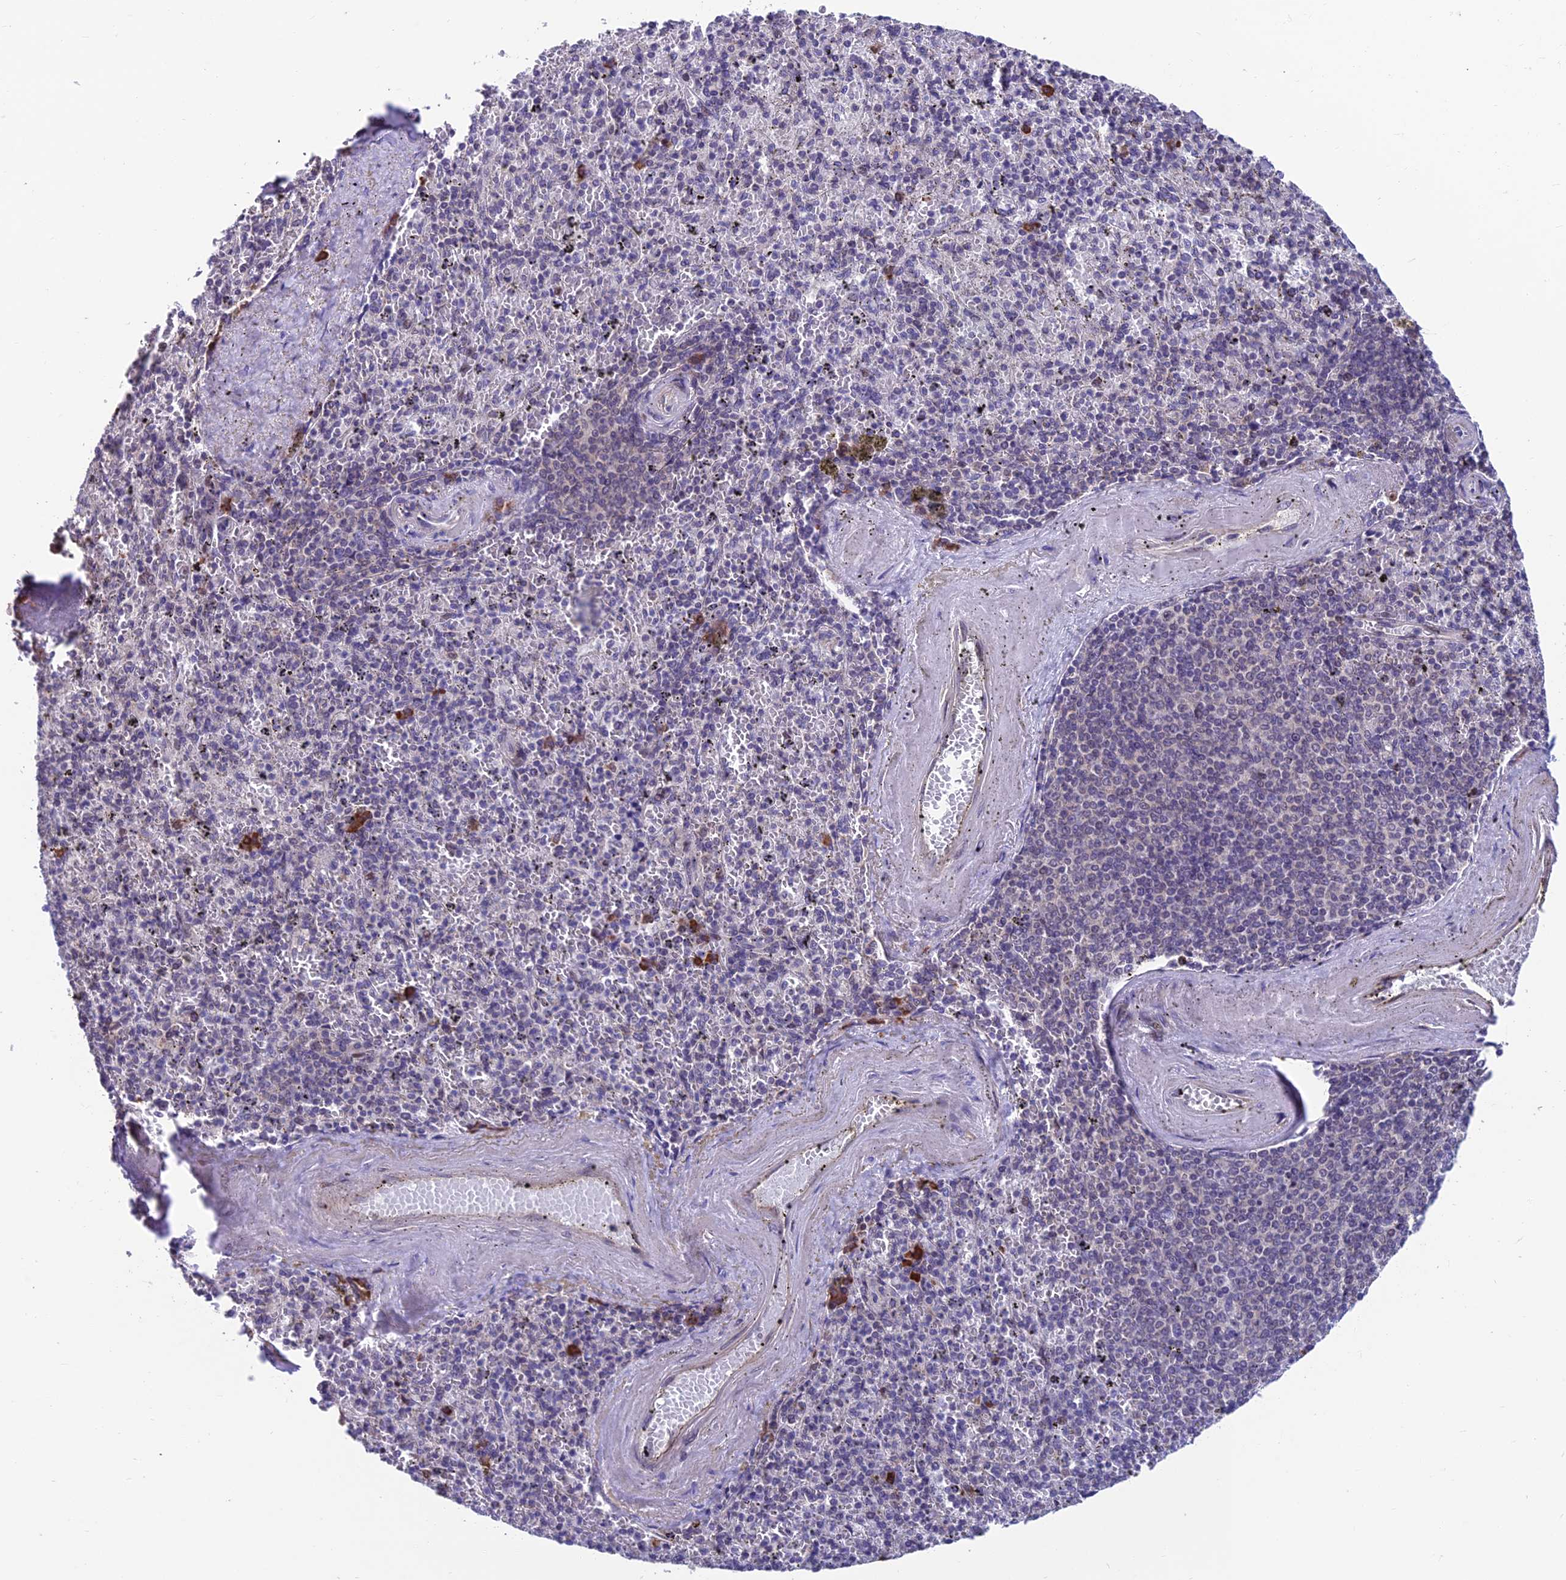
{"staining": {"intensity": "moderate", "quantity": "<25%", "location": "nuclear"}, "tissue": "spleen", "cell_type": "Cells in red pulp", "image_type": "normal", "snomed": [{"axis": "morphology", "description": "Normal tissue, NOS"}, {"axis": "topography", "description": "Spleen"}], "caption": "Immunohistochemistry (IHC) staining of normal spleen, which shows low levels of moderate nuclear staining in approximately <25% of cells in red pulp indicating moderate nuclear protein positivity. The staining was performed using DAB (brown) for protein detection and nuclei were counterstained in hematoxylin (blue).", "gene": "KIAA1191", "patient": {"sex": "male", "age": 82}}